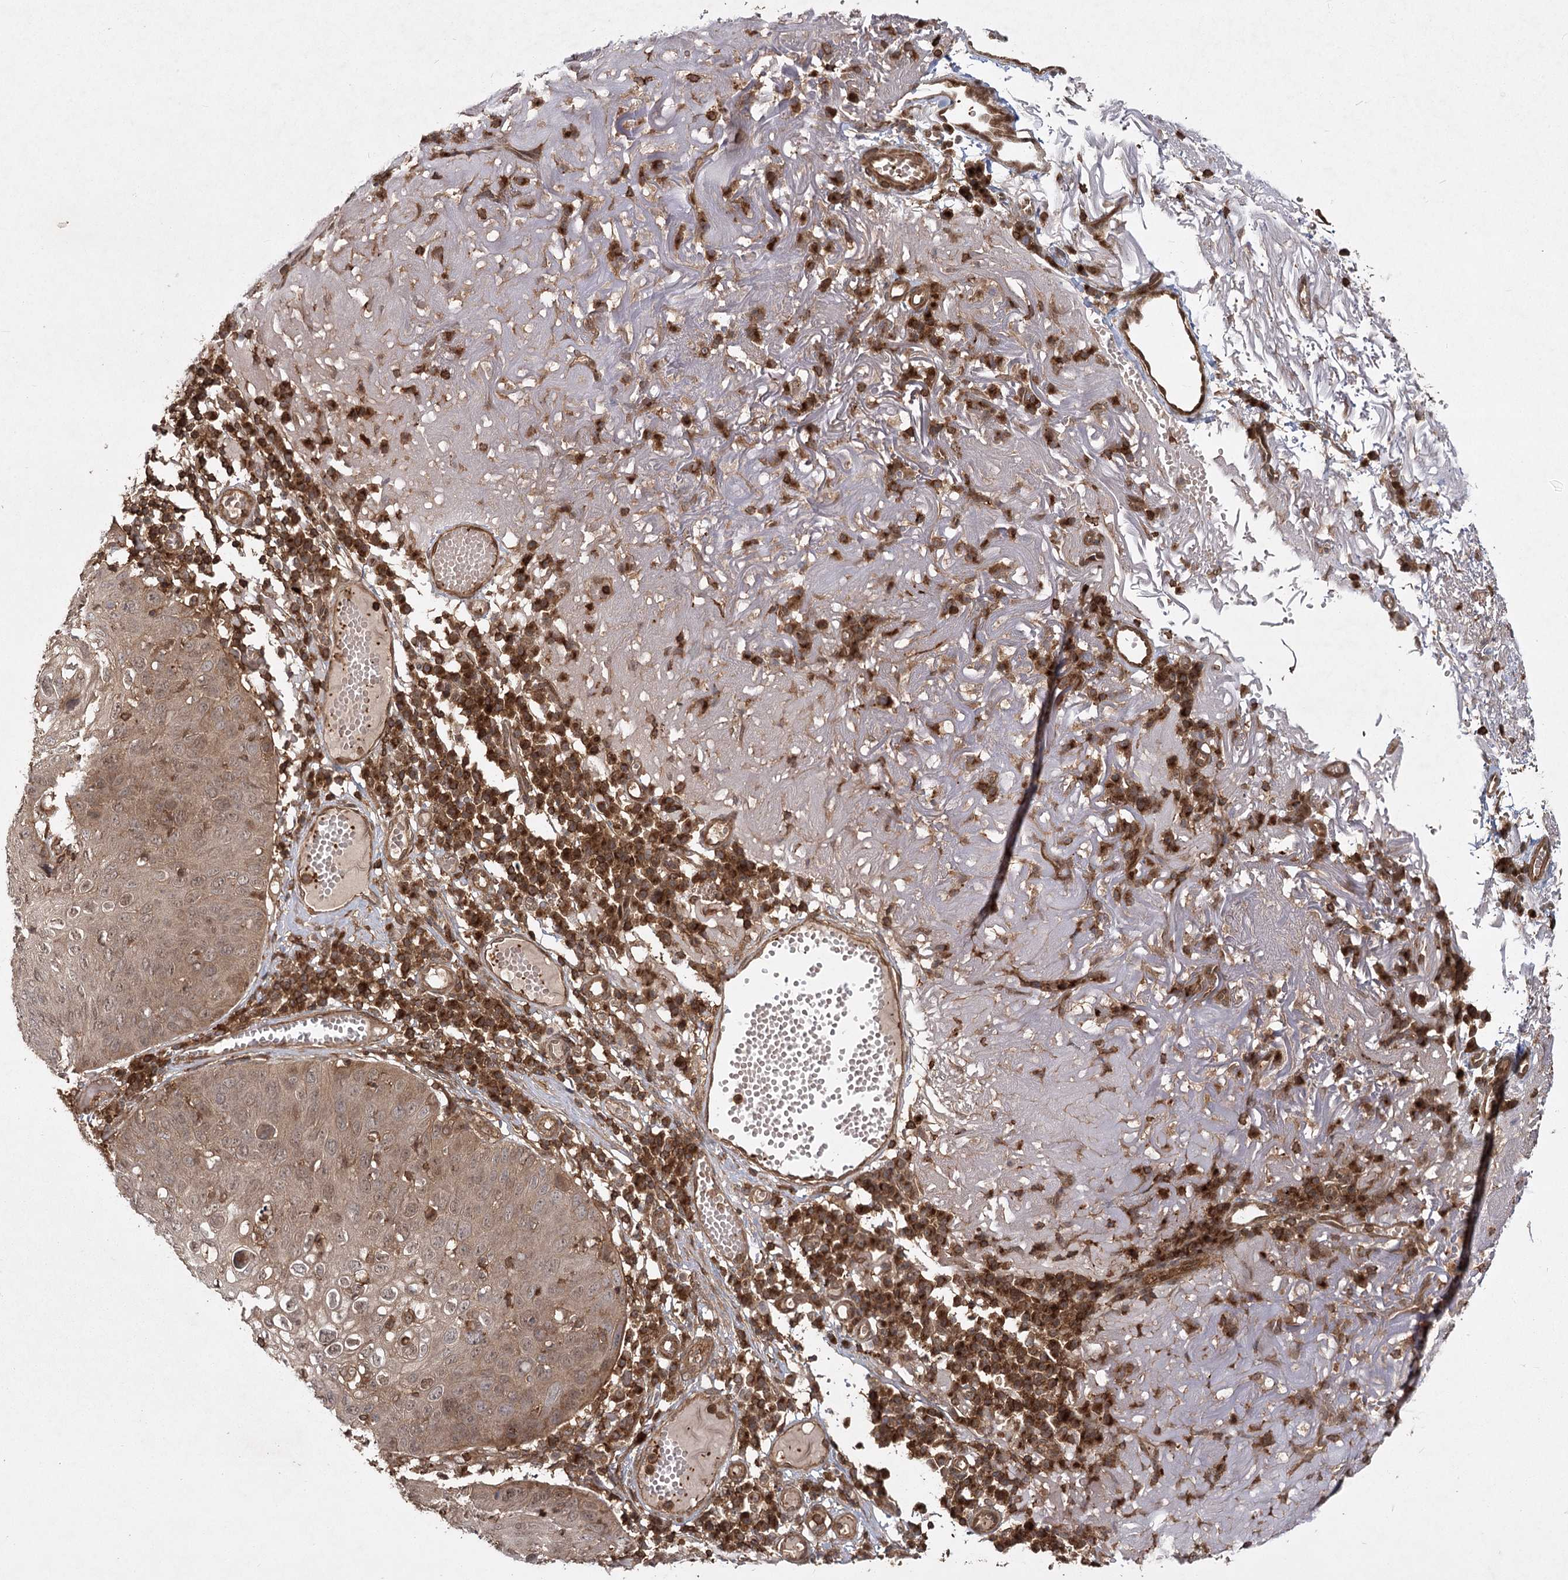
{"staining": {"intensity": "moderate", "quantity": ">75%", "location": "cytoplasmic/membranous"}, "tissue": "skin cancer", "cell_type": "Tumor cells", "image_type": "cancer", "snomed": [{"axis": "morphology", "description": "Squamous cell carcinoma, NOS"}, {"axis": "topography", "description": "Skin"}], "caption": "Approximately >75% of tumor cells in human skin squamous cell carcinoma display moderate cytoplasmic/membranous protein staining as visualized by brown immunohistochemical staining.", "gene": "MDFIC", "patient": {"sex": "female", "age": 90}}